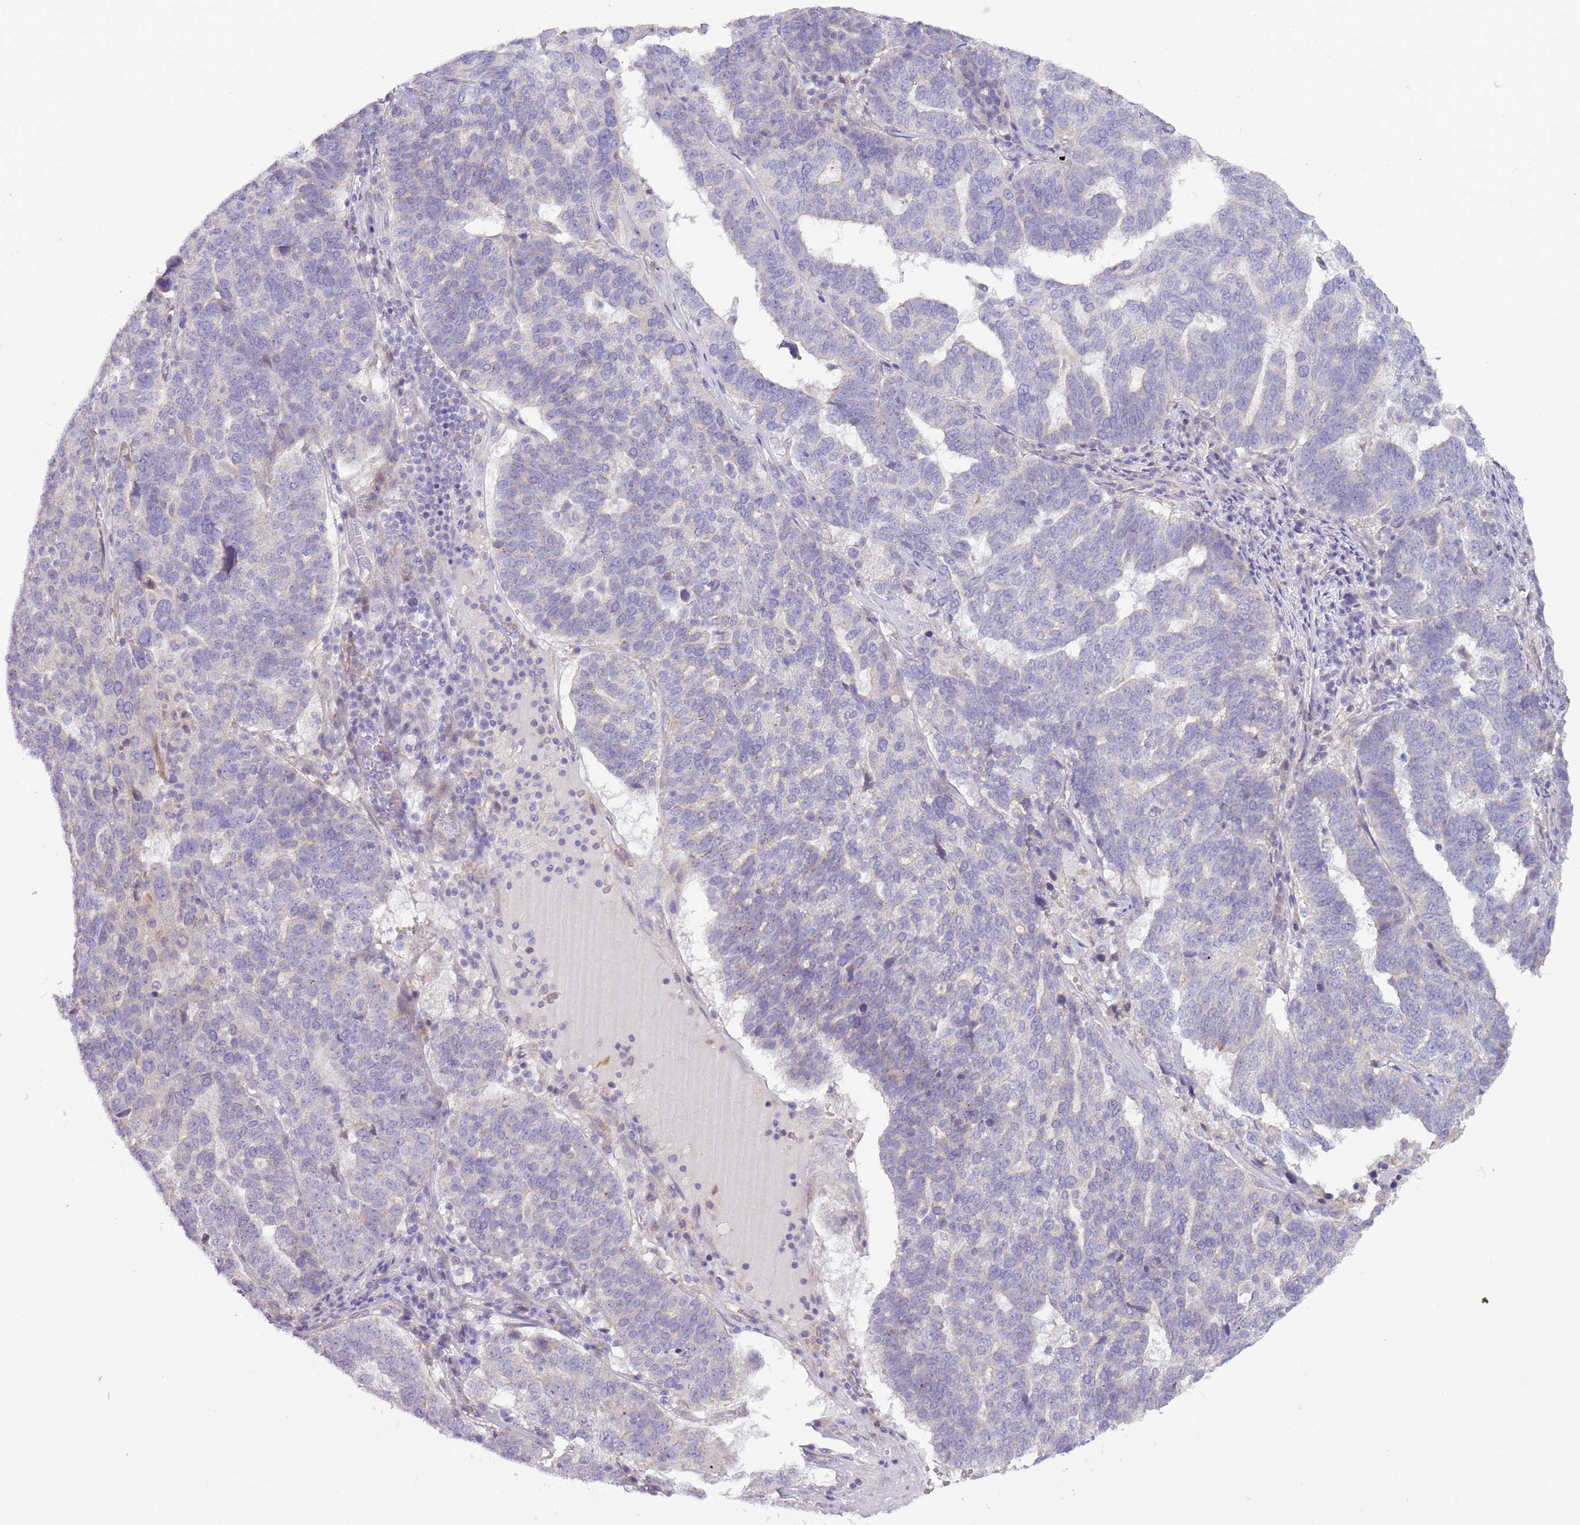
{"staining": {"intensity": "negative", "quantity": "none", "location": "none"}, "tissue": "ovarian cancer", "cell_type": "Tumor cells", "image_type": "cancer", "snomed": [{"axis": "morphology", "description": "Cystadenocarcinoma, serous, NOS"}, {"axis": "topography", "description": "Ovary"}], "caption": "This is an immunohistochemistry photomicrograph of human ovarian cancer (serous cystadenocarcinoma). There is no positivity in tumor cells.", "gene": "MRO", "patient": {"sex": "female", "age": 59}}